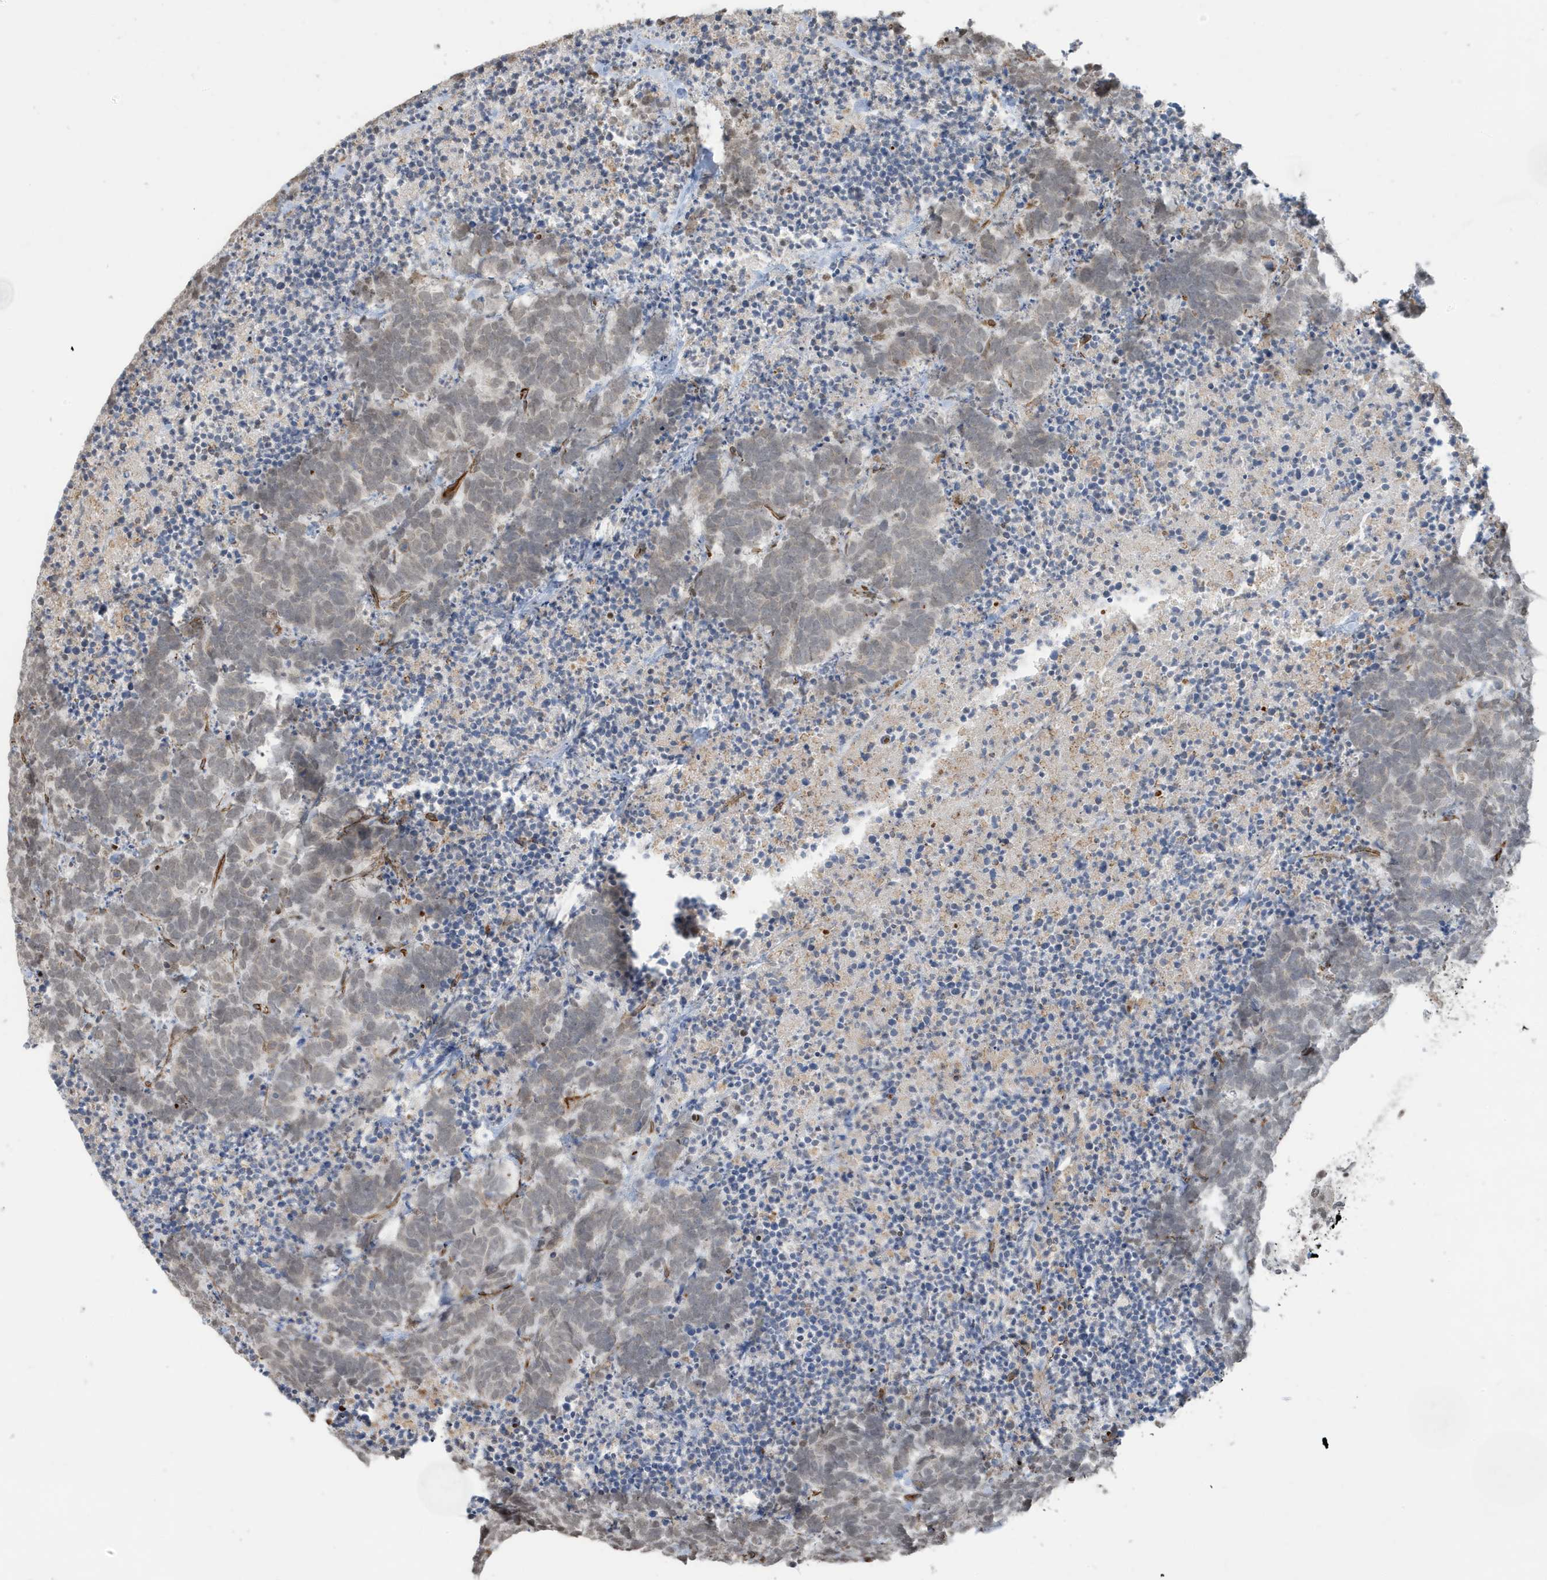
{"staining": {"intensity": "negative", "quantity": "none", "location": "none"}, "tissue": "carcinoid", "cell_type": "Tumor cells", "image_type": "cancer", "snomed": [{"axis": "morphology", "description": "Carcinoma, NOS"}, {"axis": "morphology", "description": "Carcinoid, malignant, NOS"}, {"axis": "topography", "description": "Urinary bladder"}], "caption": "The immunohistochemistry micrograph has no significant positivity in tumor cells of malignant carcinoid tissue.", "gene": "CHCHD4", "patient": {"sex": "male", "age": 57}}